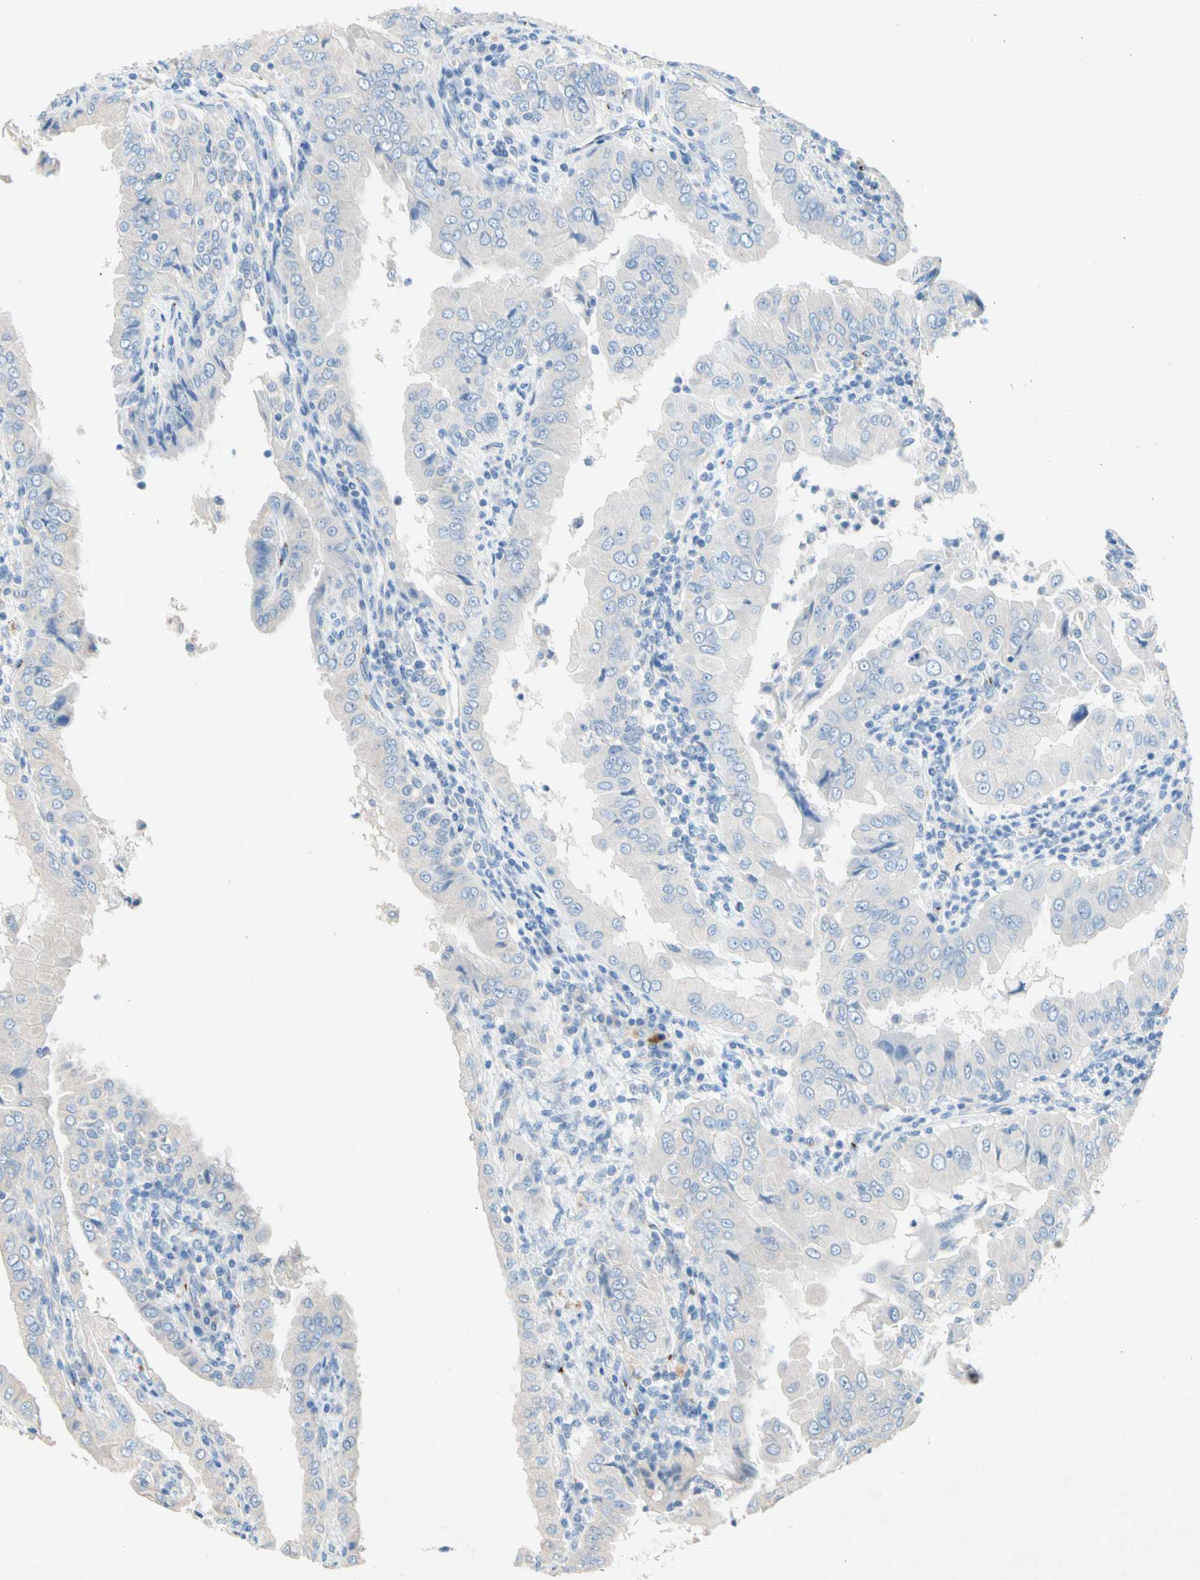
{"staining": {"intensity": "negative", "quantity": "none", "location": "none"}, "tissue": "thyroid cancer", "cell_type": "Tumor cells", "image_type": "cancer", "snomed": [{"axis": "morphology", "description": "Papillary adenocarcinoma, NOS"}, {"axis": "topography", "description": "Thyroid gland"}], "caption": "Protein analysis of thyroid cancer reveals no significant expression in tumor cells. (DAB (3,3'-diaminobenzidine) immunohistochemistry visualized using brightfield microscopy, high magnification).", "gene": "GASK1B", "patient": {"sex": "male", "age": 33}}